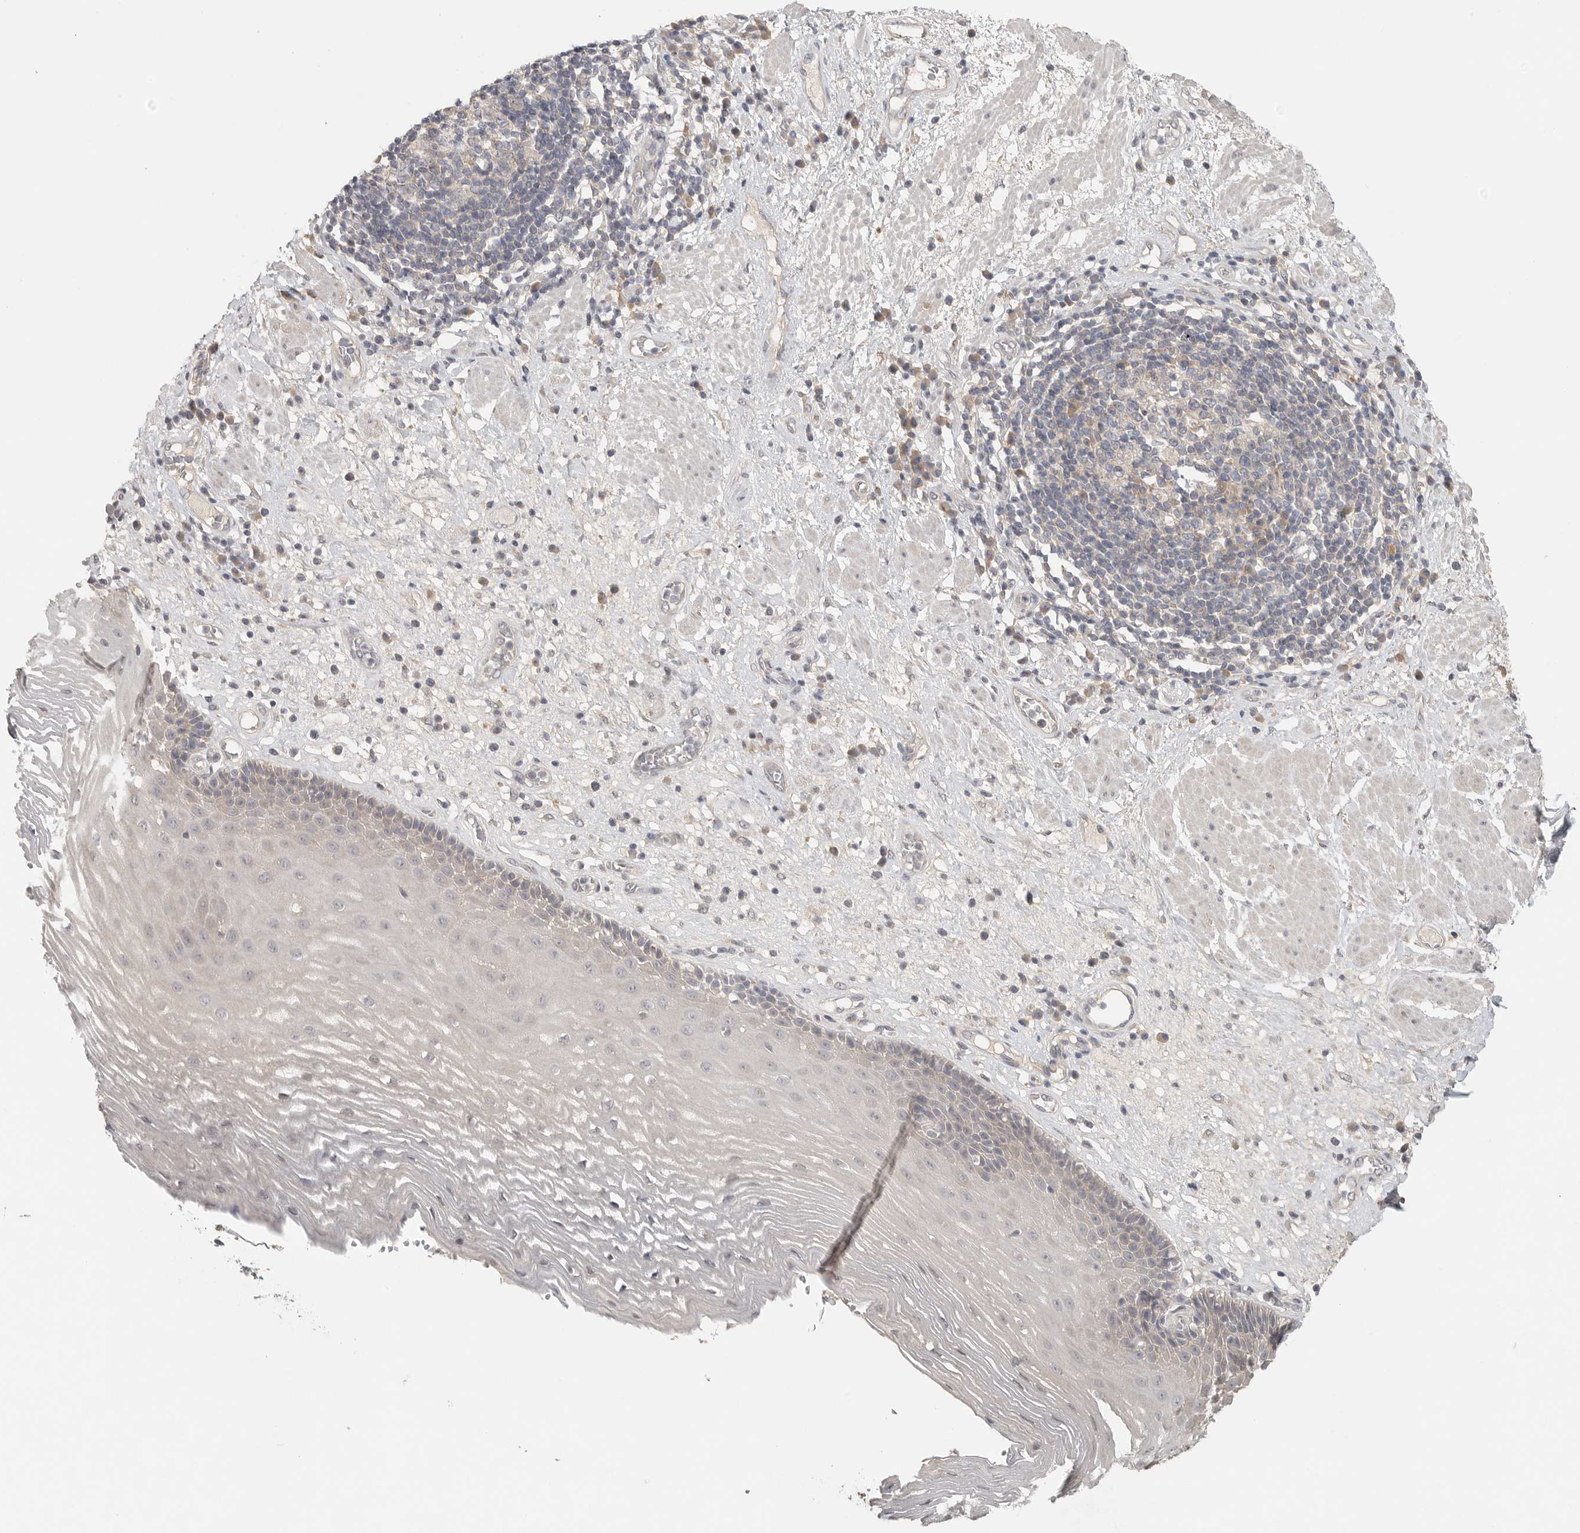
{"staining": {"intensity": "negative", "quantity": "none", "location": "none"}, "tissue": "esophagus", "cell_type": "Squamous epithelial cells", "image_type": "normal", "snomed": [{"axis": "morphology", "description": "Normal tissue, NOS"}, {"axis": "morphology", "description": "Adenocarcinoma, NOS"}, {"axis": "topography", "description": "Esophagus"}], "caption": "An immunohistochemistry photomicrograph of unremarkable esophagus is shown. There is no staining in squamous epithelial cells of esophagus. Nuclei are stained in blue.", "gene": "HDAC6", "patient": {"sex": "male", "age": 62}}